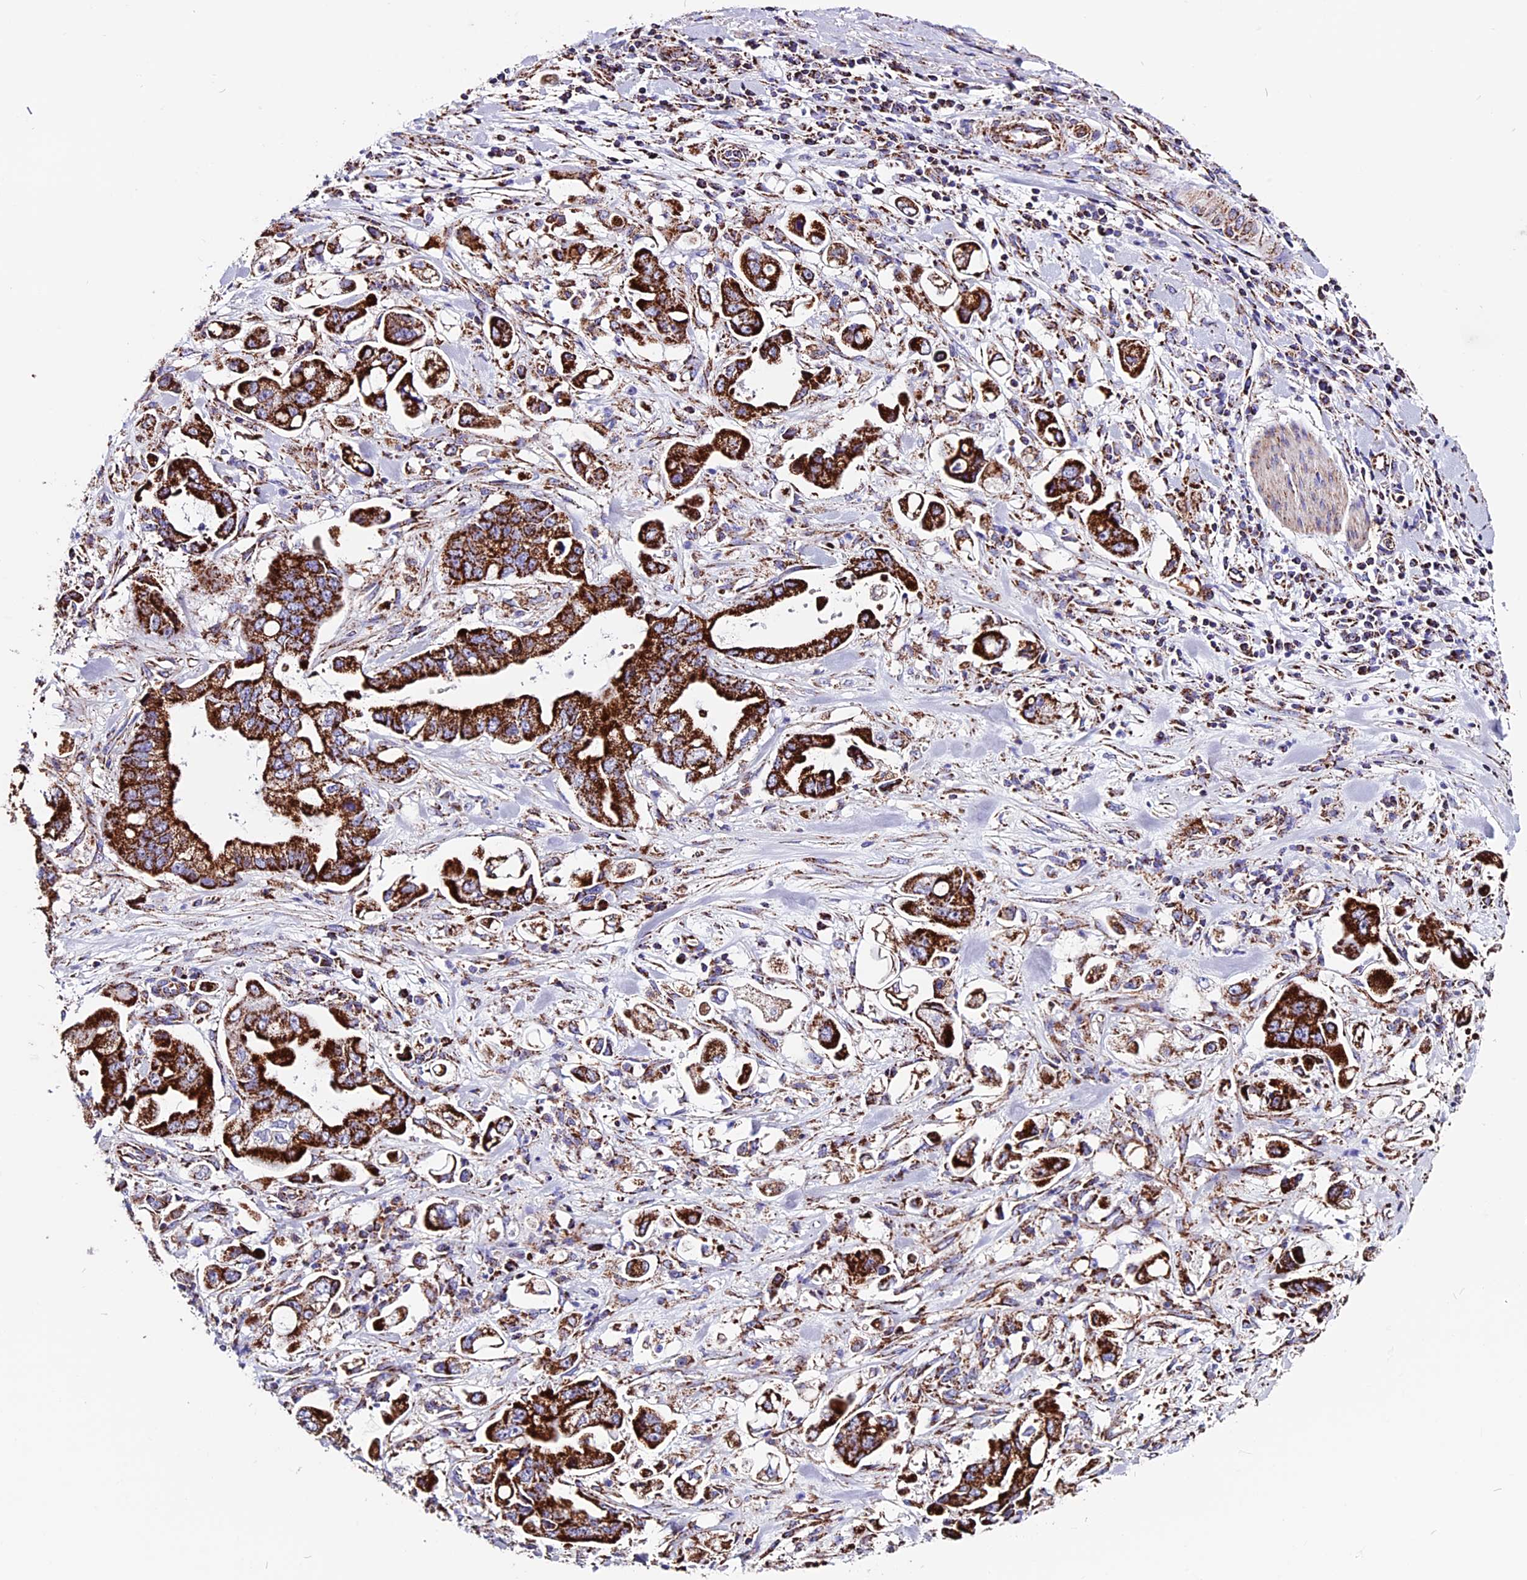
{"staining": {"intensity": "strong", "quantity": ">75%", "location": "cytoplasmic/membranous"}, "tissue": "stomach cancer", "cell_type": "Tumor cells", "image_type": "cancer", "snomed": [{"axis": "morphology", "description": "Adenocarcinoma, NOS"}, {"axis": "topography", "description": "Stomach"}], "caption": "Protein staining by IHC reveals strong cytoplasmic/membranous positivity in approximately >75% of tumor cells in stomach cancer (adenocarcinoma).", "gene": "CX3CL1", "patient": {"sex": "male", "age": 62}}